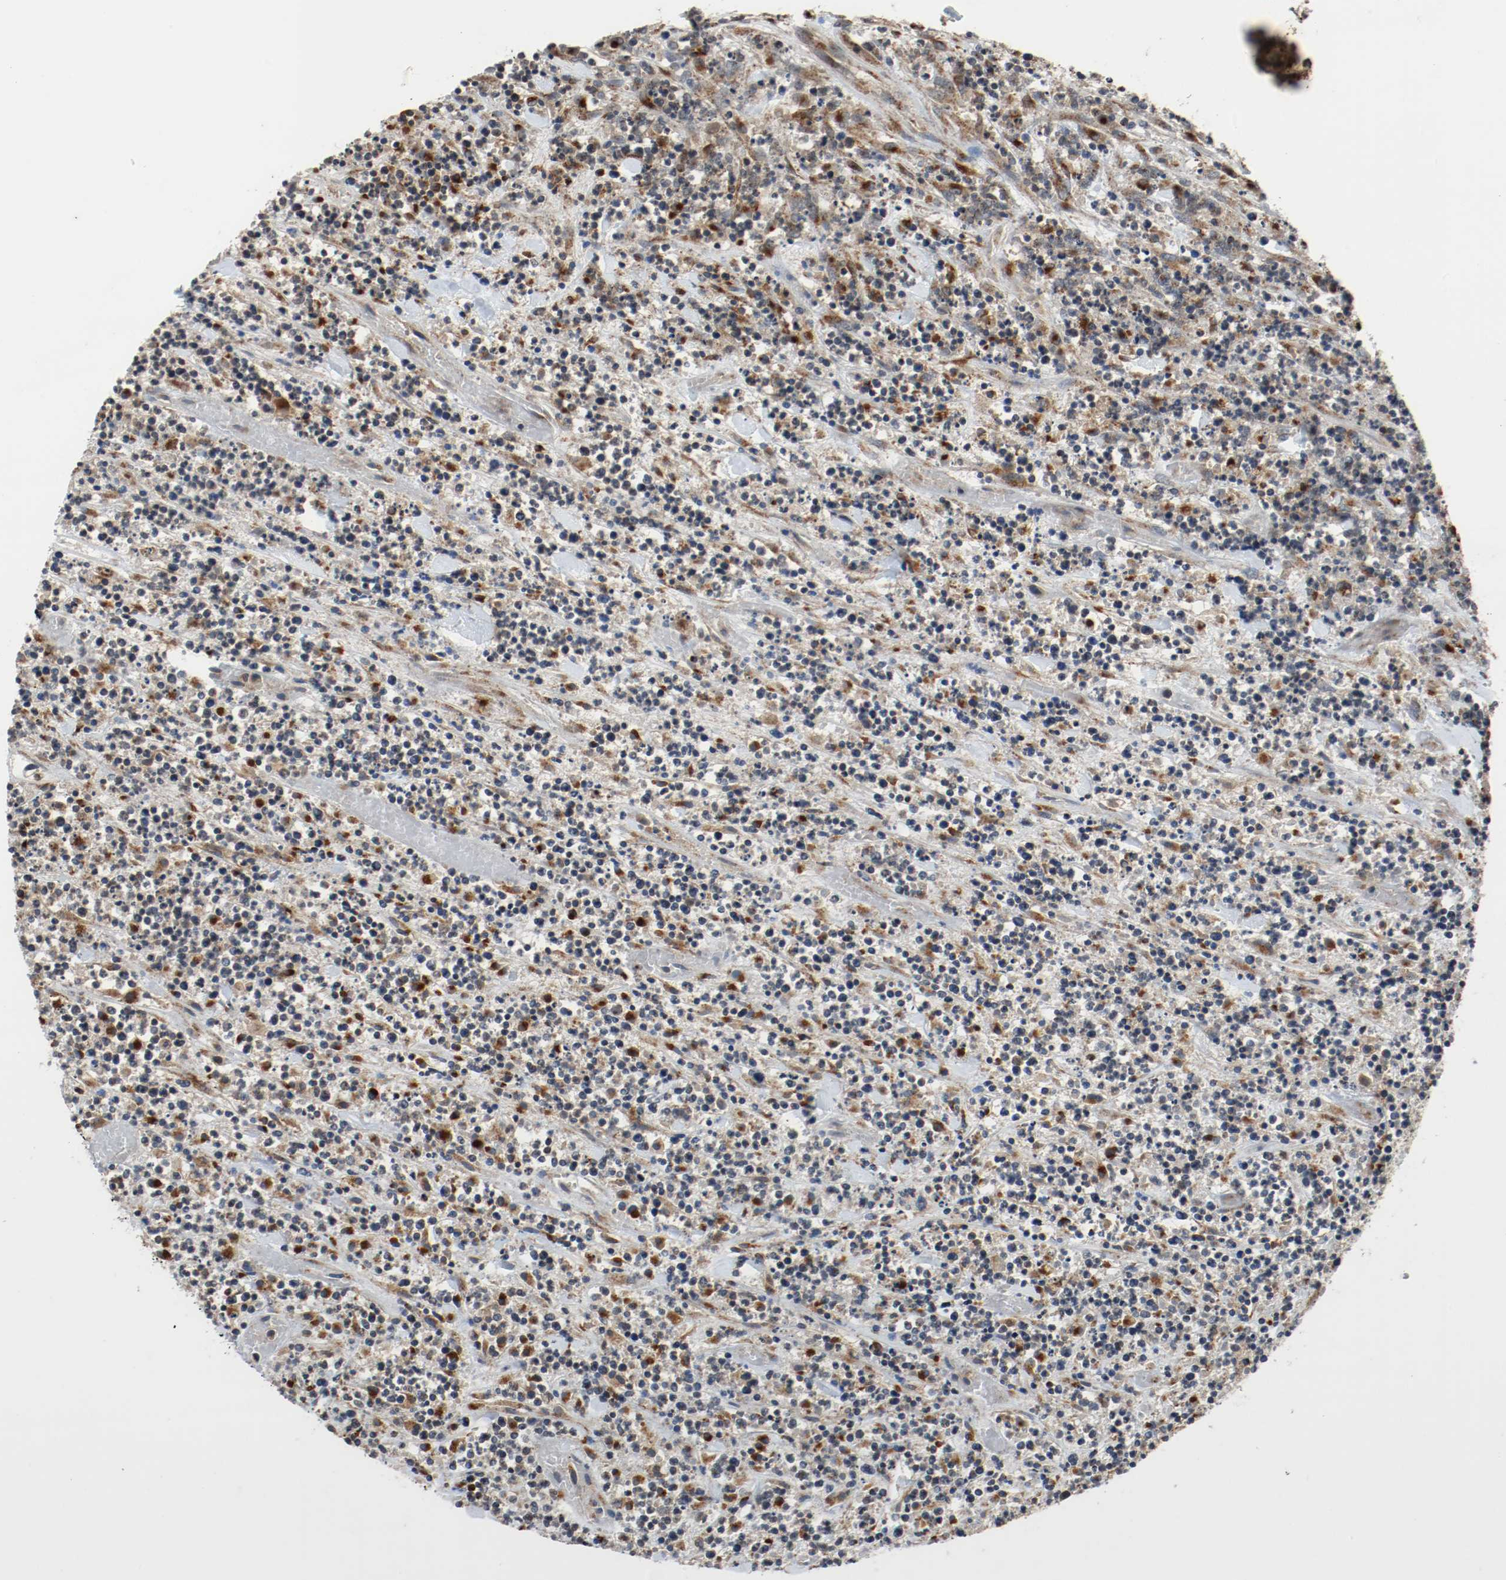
{"staining": {"intensity": "moderate", "quantity": ">75%", "location": "cytoplasmic/membranous"}, "tissue": "lymphoma", "cell_type": "Tumor cells", "image_type": "cancer", "snomed": [{"axis": "morphology", "description": "Malignant lymphoma, non-Hodgkin's type, High grade"}, {"axis": "topography", "description": "Soft tissue"}], "caption": "Lymphoma stained with immunohistochemistry (IHC) demonstrates moderate cytoplasmic/membranous expression in approximately >75% of tumor cells.", "gene": "LAMP2", "patient": {"sex": "male", "age": 18}}